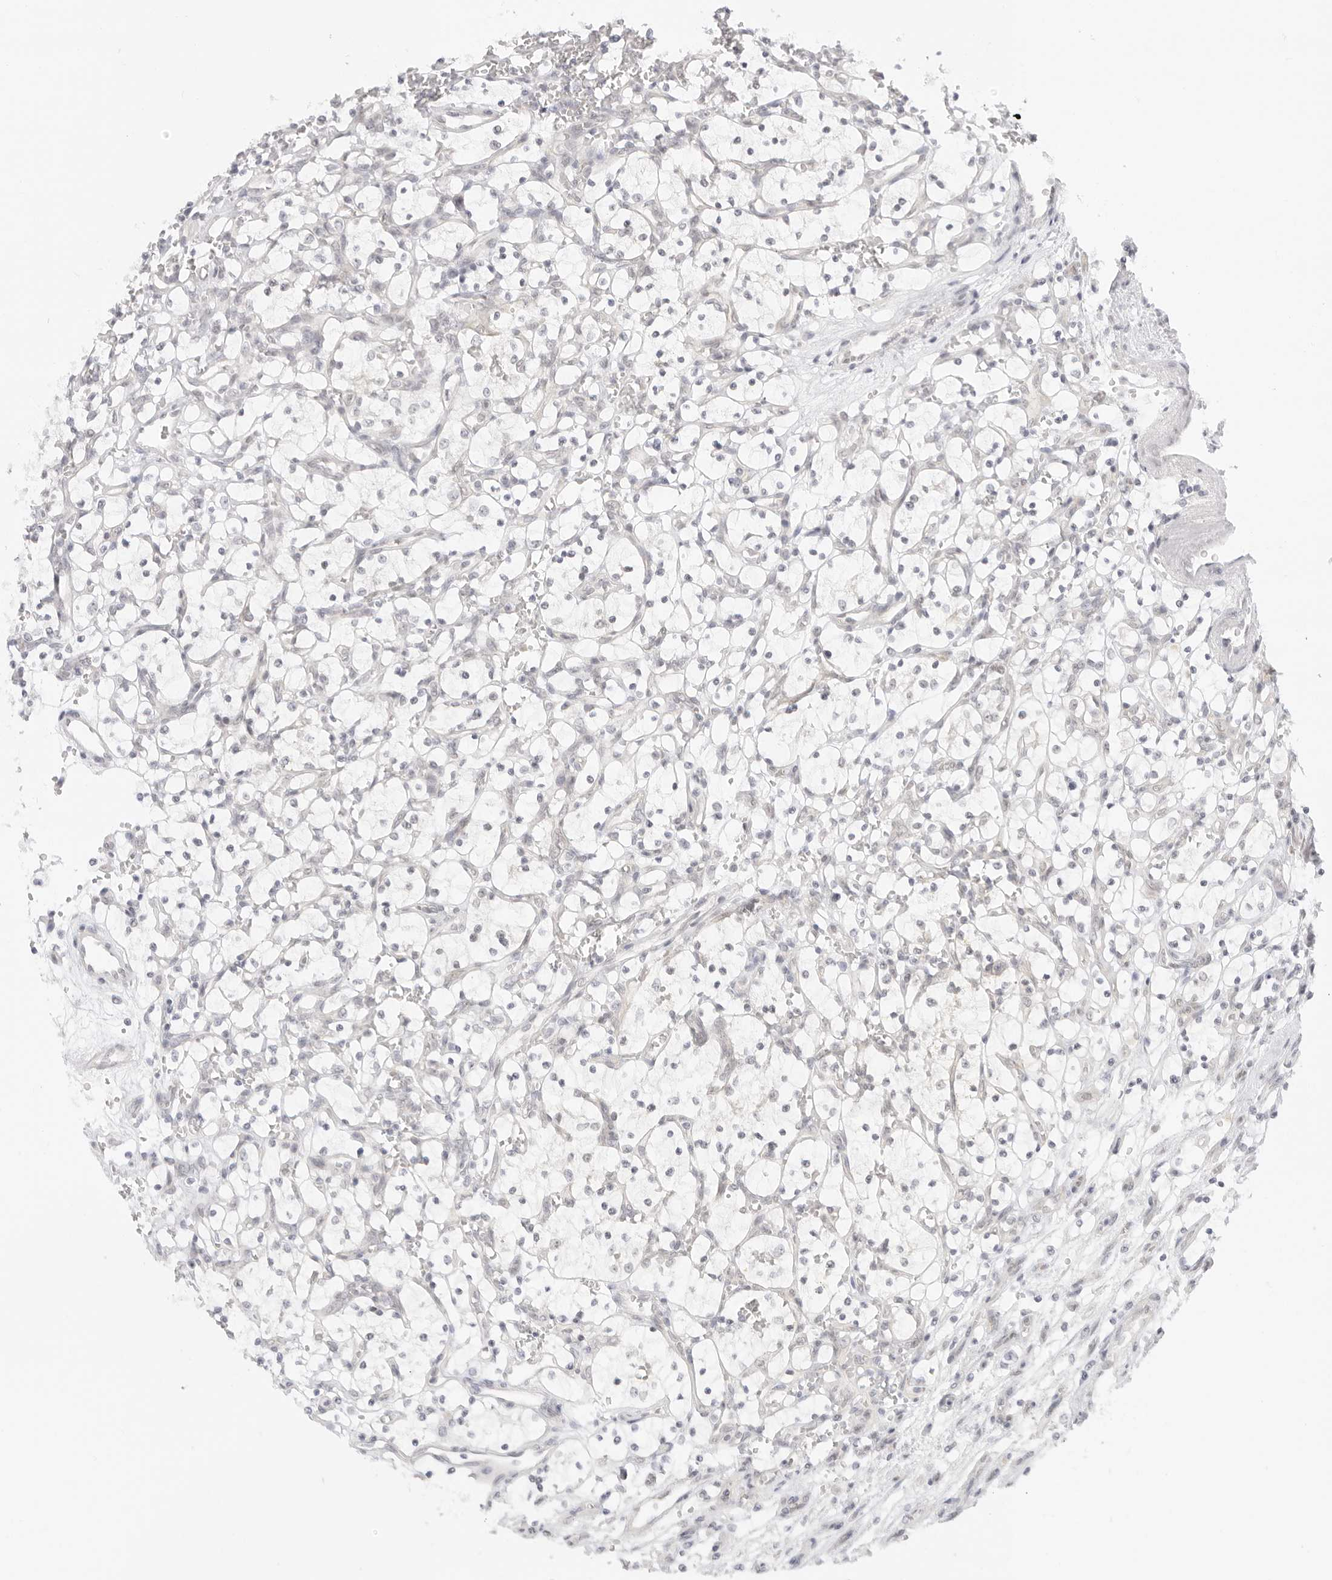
{"staining": {"intensity": "negative", "quantity": "none", "location": "none"}, "tissue": "renal cancer", "cell_type": "Tumor cells", "image_type": "cancer", "snomed": [{"axis": "morphology", "description": "Adenocarcinoma, NOS"}, {"axis": "topography", "description": "Kidney"}], "caption": "Immunohistochemistry image of human adenocarcinoma (renal) stained for a protein (brown), which demonstrates no positivity in tumor cells.", "gene": "MED18", "patient": {"sex": "female", "age": 69}}